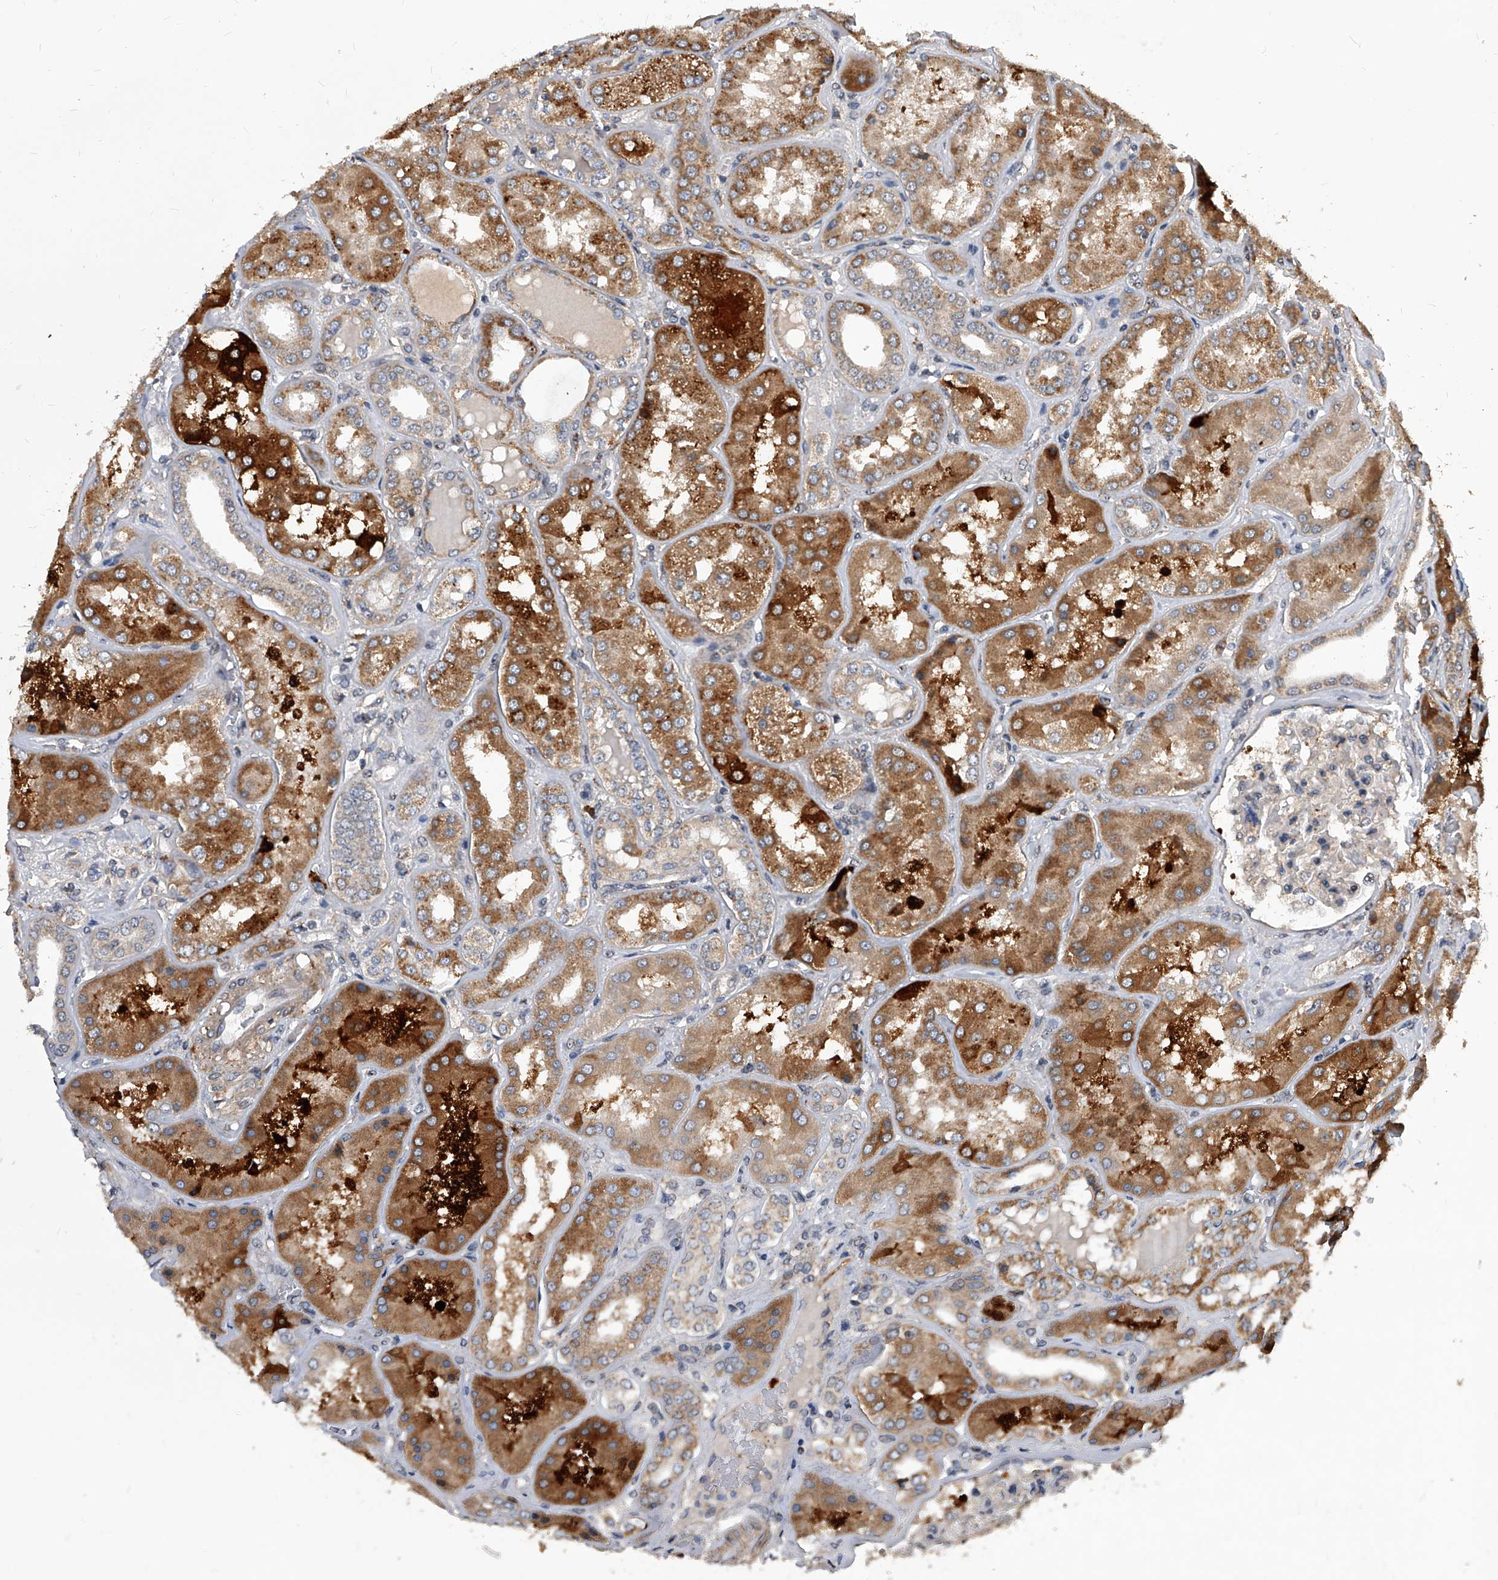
{"staining": {"intensity": "negative", "quantity": "none", "location": "none"}, "tissue": "kidney", "cell_type": "Cells in glomeruli", "image_type": "normal", "snomed": [{"axis": "morphology", "description": "Normal tissue, NOS"}, {"axis": "topography", "description": "Kidney"}], "caption": "IHC image of normal kidney: human kidney stained with DAB demonstrates no significant protein positivity in cells in glomeruli.", "gene": "SOBP", "patient": {"sex": "female", "age": 56}}